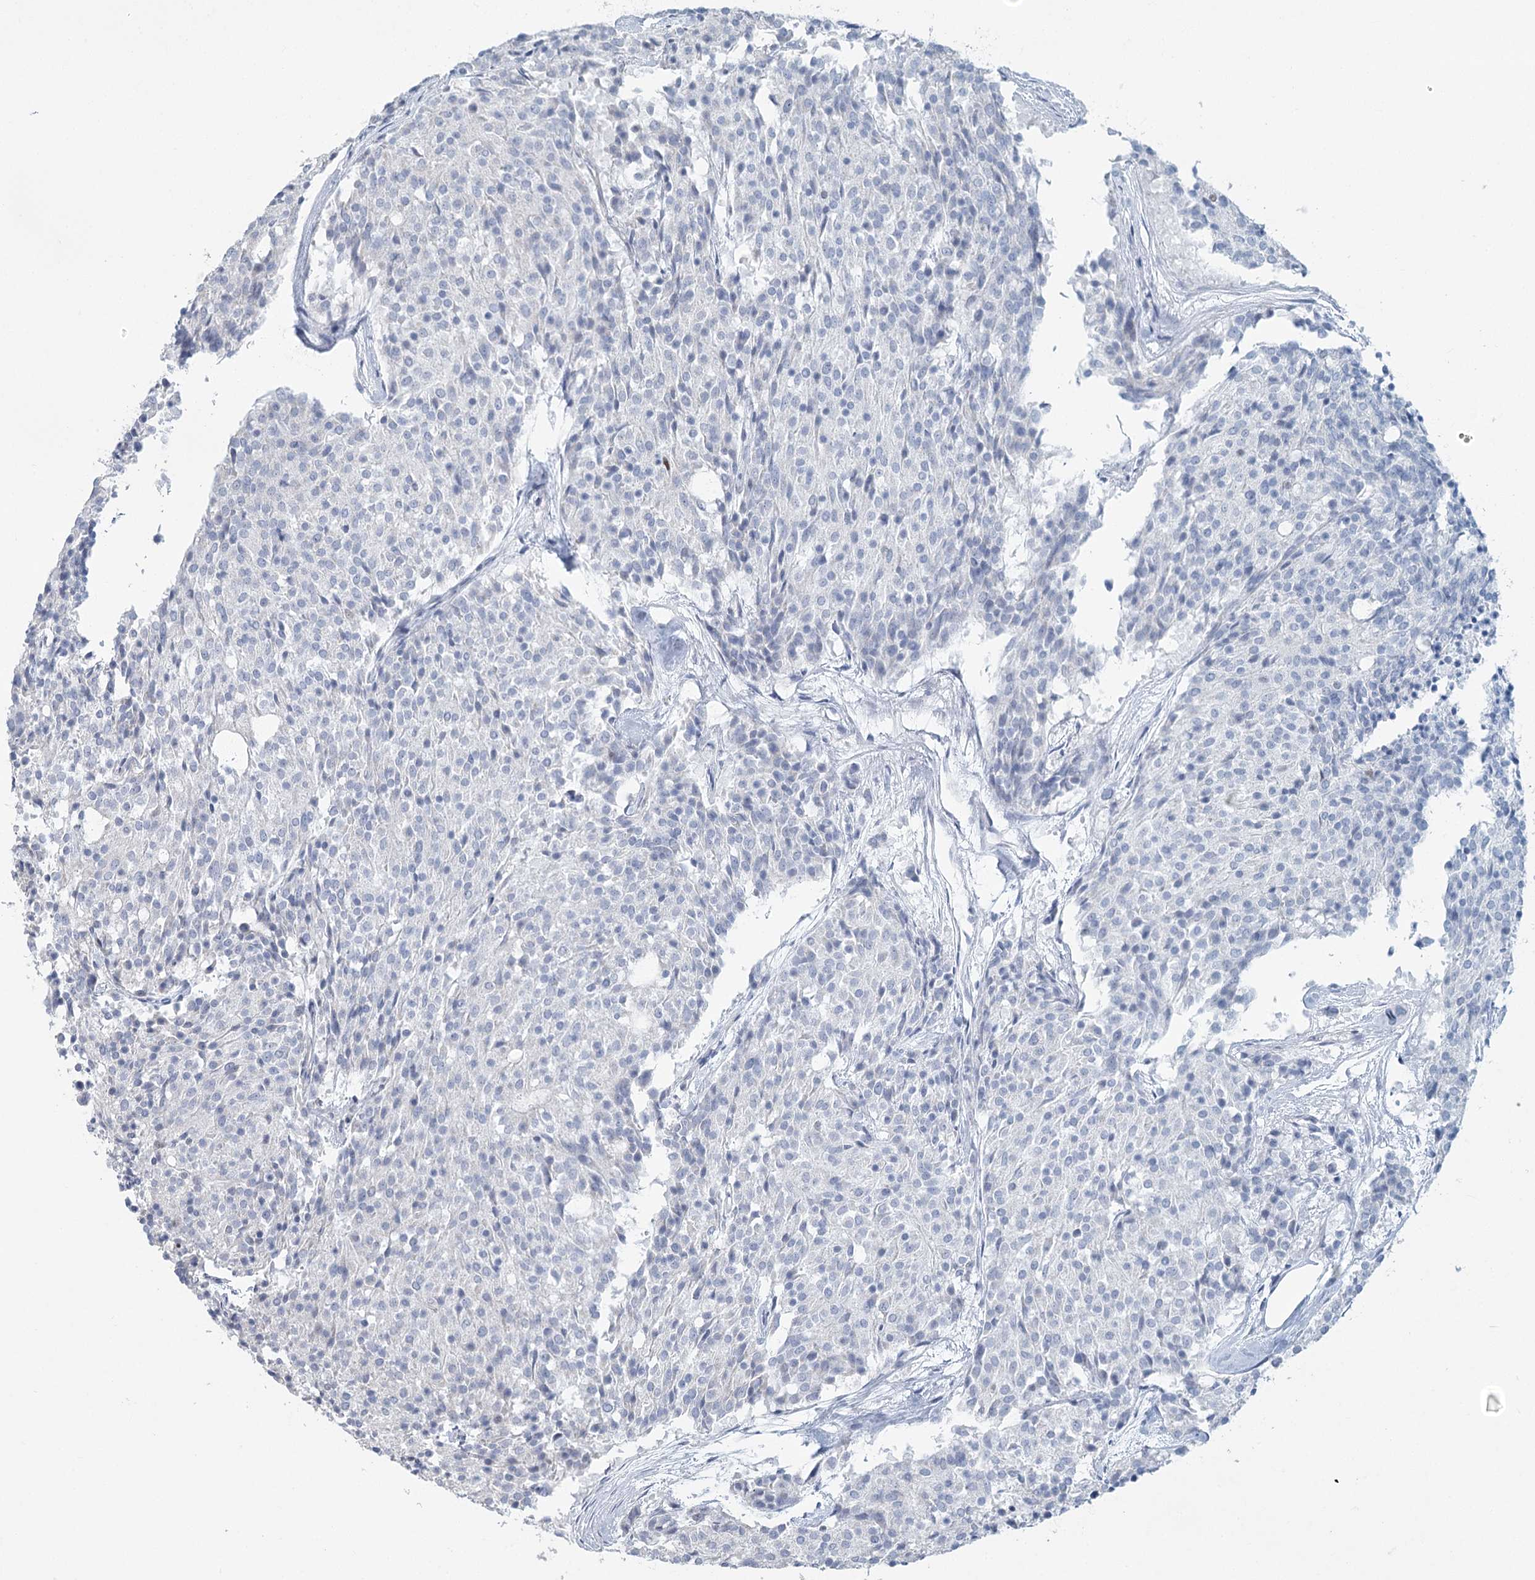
{"staining": {"intensity": "negative", "quantity": "none", "location": "none"}, "tissue": "carcinoid", "cell_type": "Tumor cells", "image_type": "cancer", "snomed": [{"axis": "morphology", "description": "Carcinoid, malignant, NOS"}, {"axis": "topography", "description": "Pancreas"}], "caption": "Tumor cells are negative for protein expression in human malignant carcinoid.", "gene": "ABITRAM", "patient": {"sex": "female", "age": 54}}